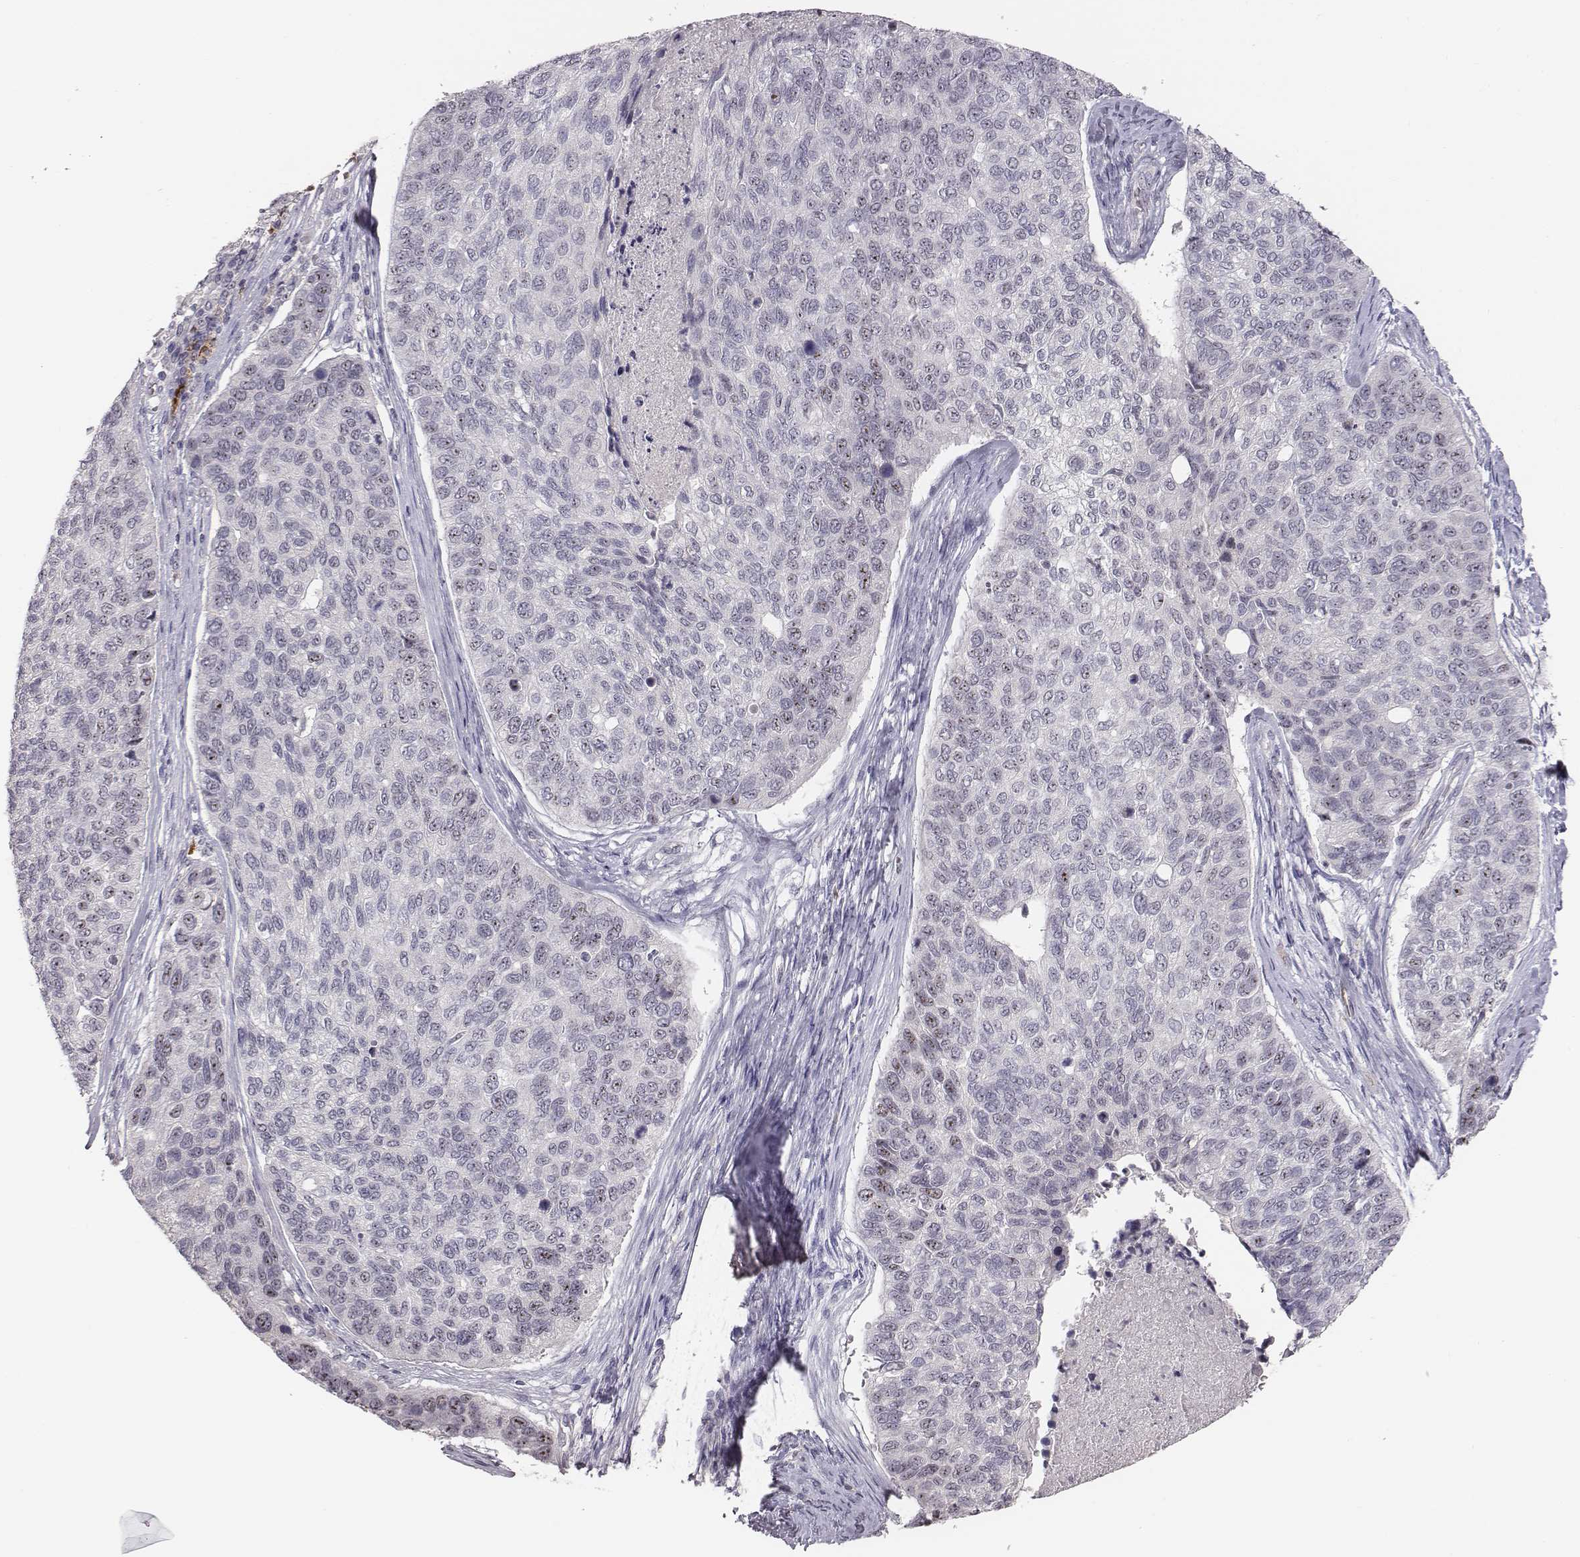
{"staining": {"intensity": "moderate", "quantity": "<25%", "location": "nuclear"}, "tissue": "lung cancer", "cell_type": "Tumor cells", "image_type": "cancer", "snomed": [{"axis": "morphology", "description": "Squamous cell carcinoma, NOS"}, {"axis": "topography", "description": "Lung"}], "caption": "Protein expression analysis of lung cancer (squamous cell carcinoma) demonstrates moderate nuclear positivity in about <25% of tumor cells.", "gene": "NIFK", "patient": {"sex": "male", "age": 69}}